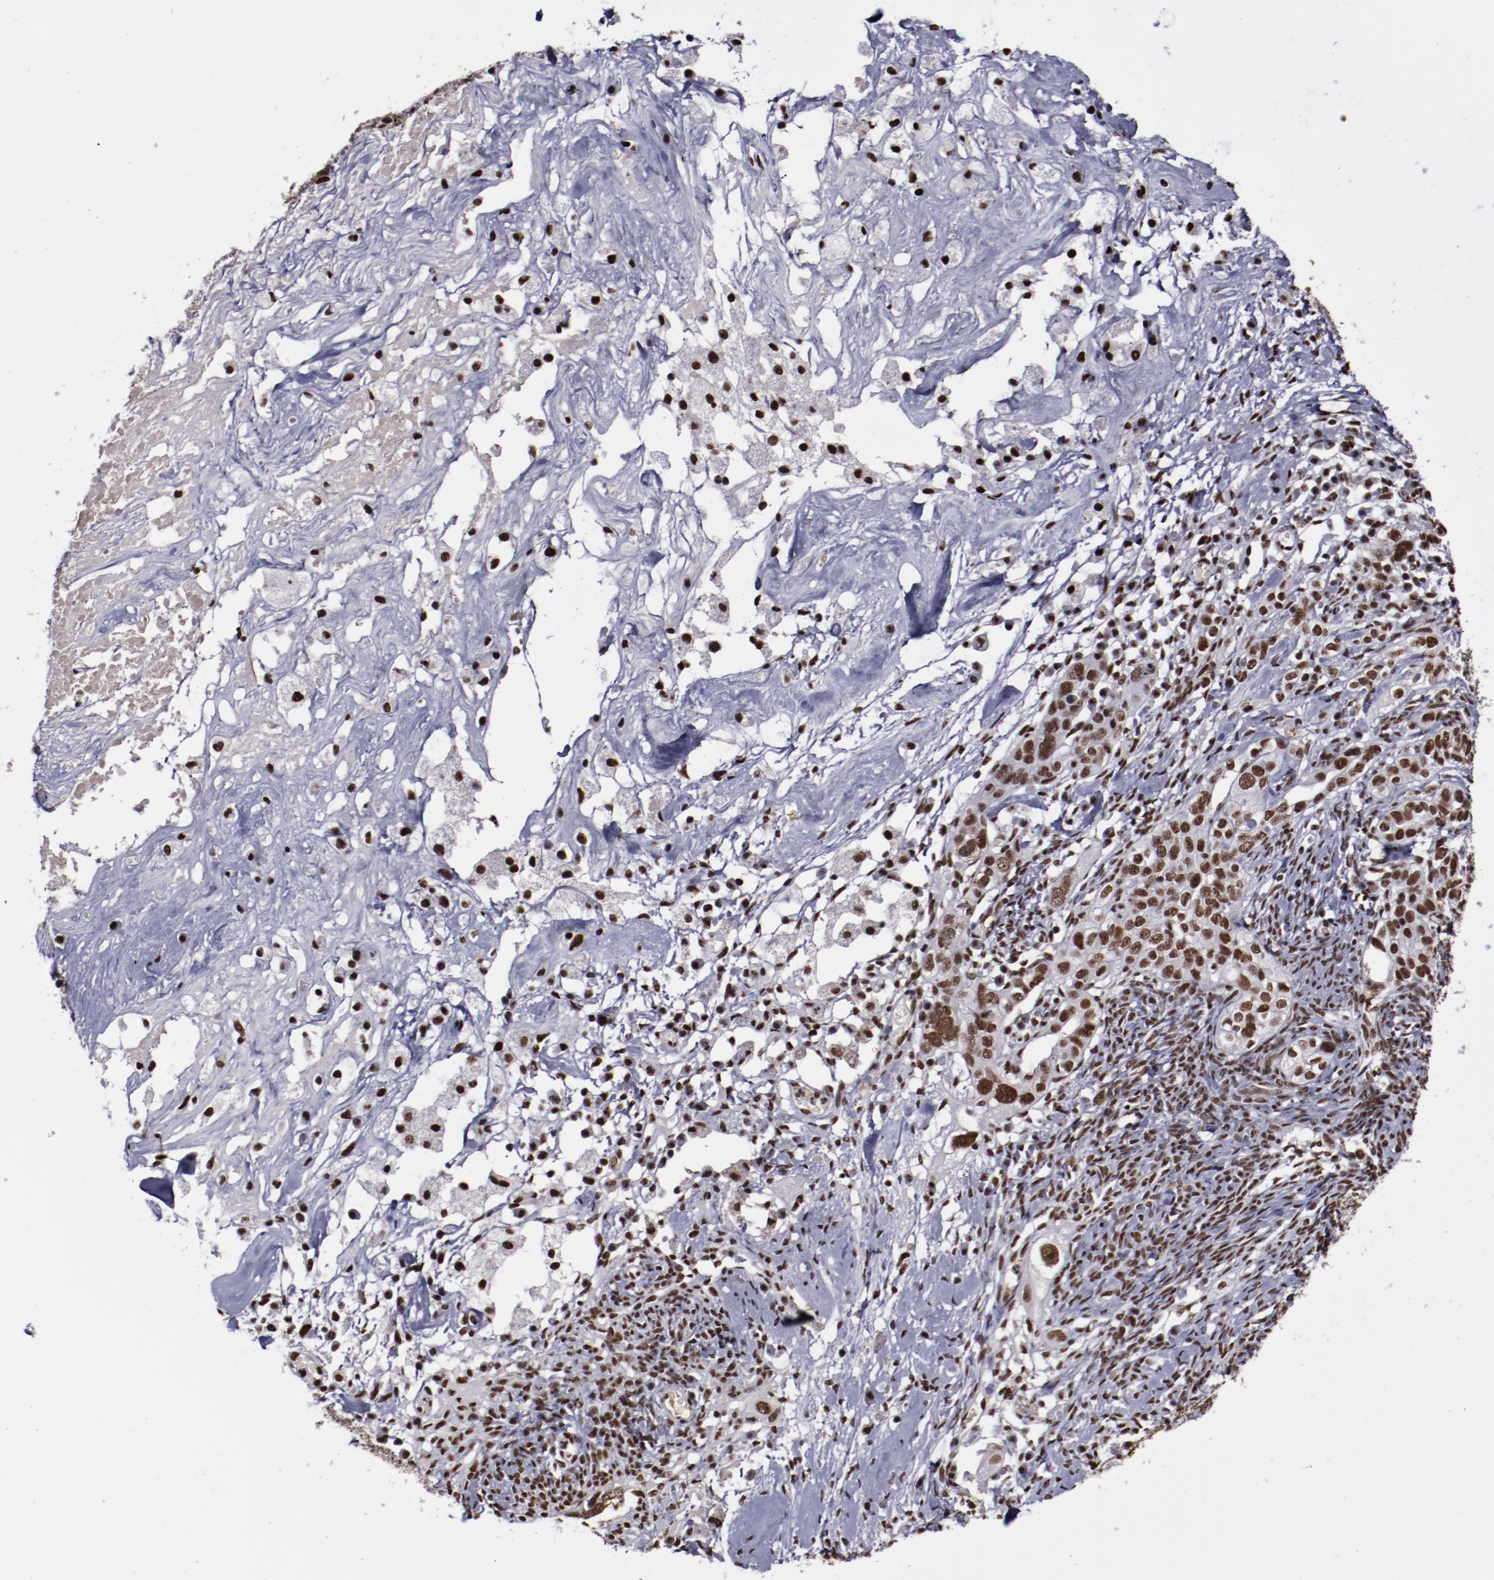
{"staining": {"intensity": "moderate", "quantity": ">75%", "location": "nuclear"}, "tissue": "ovarian cancer", "cell_type": "Tumor cells", "image_type": "cancer", "snomed": [{"axis": "morphology", "description": "Normal tissue, NOS"}, {"axis": "morphology", "description": "Cystadenocarcinoma, serous, NOS"}, {"axis": "topography", "description": "Ovary"}], "caption": "The image exhibits a brown stain indicating the presence of a protein in the nuclear of tumor cells in ovarian serous cystadenocarcinoma.", "gene": "ERH", "patient": {"sex": "female", "age": 62}}